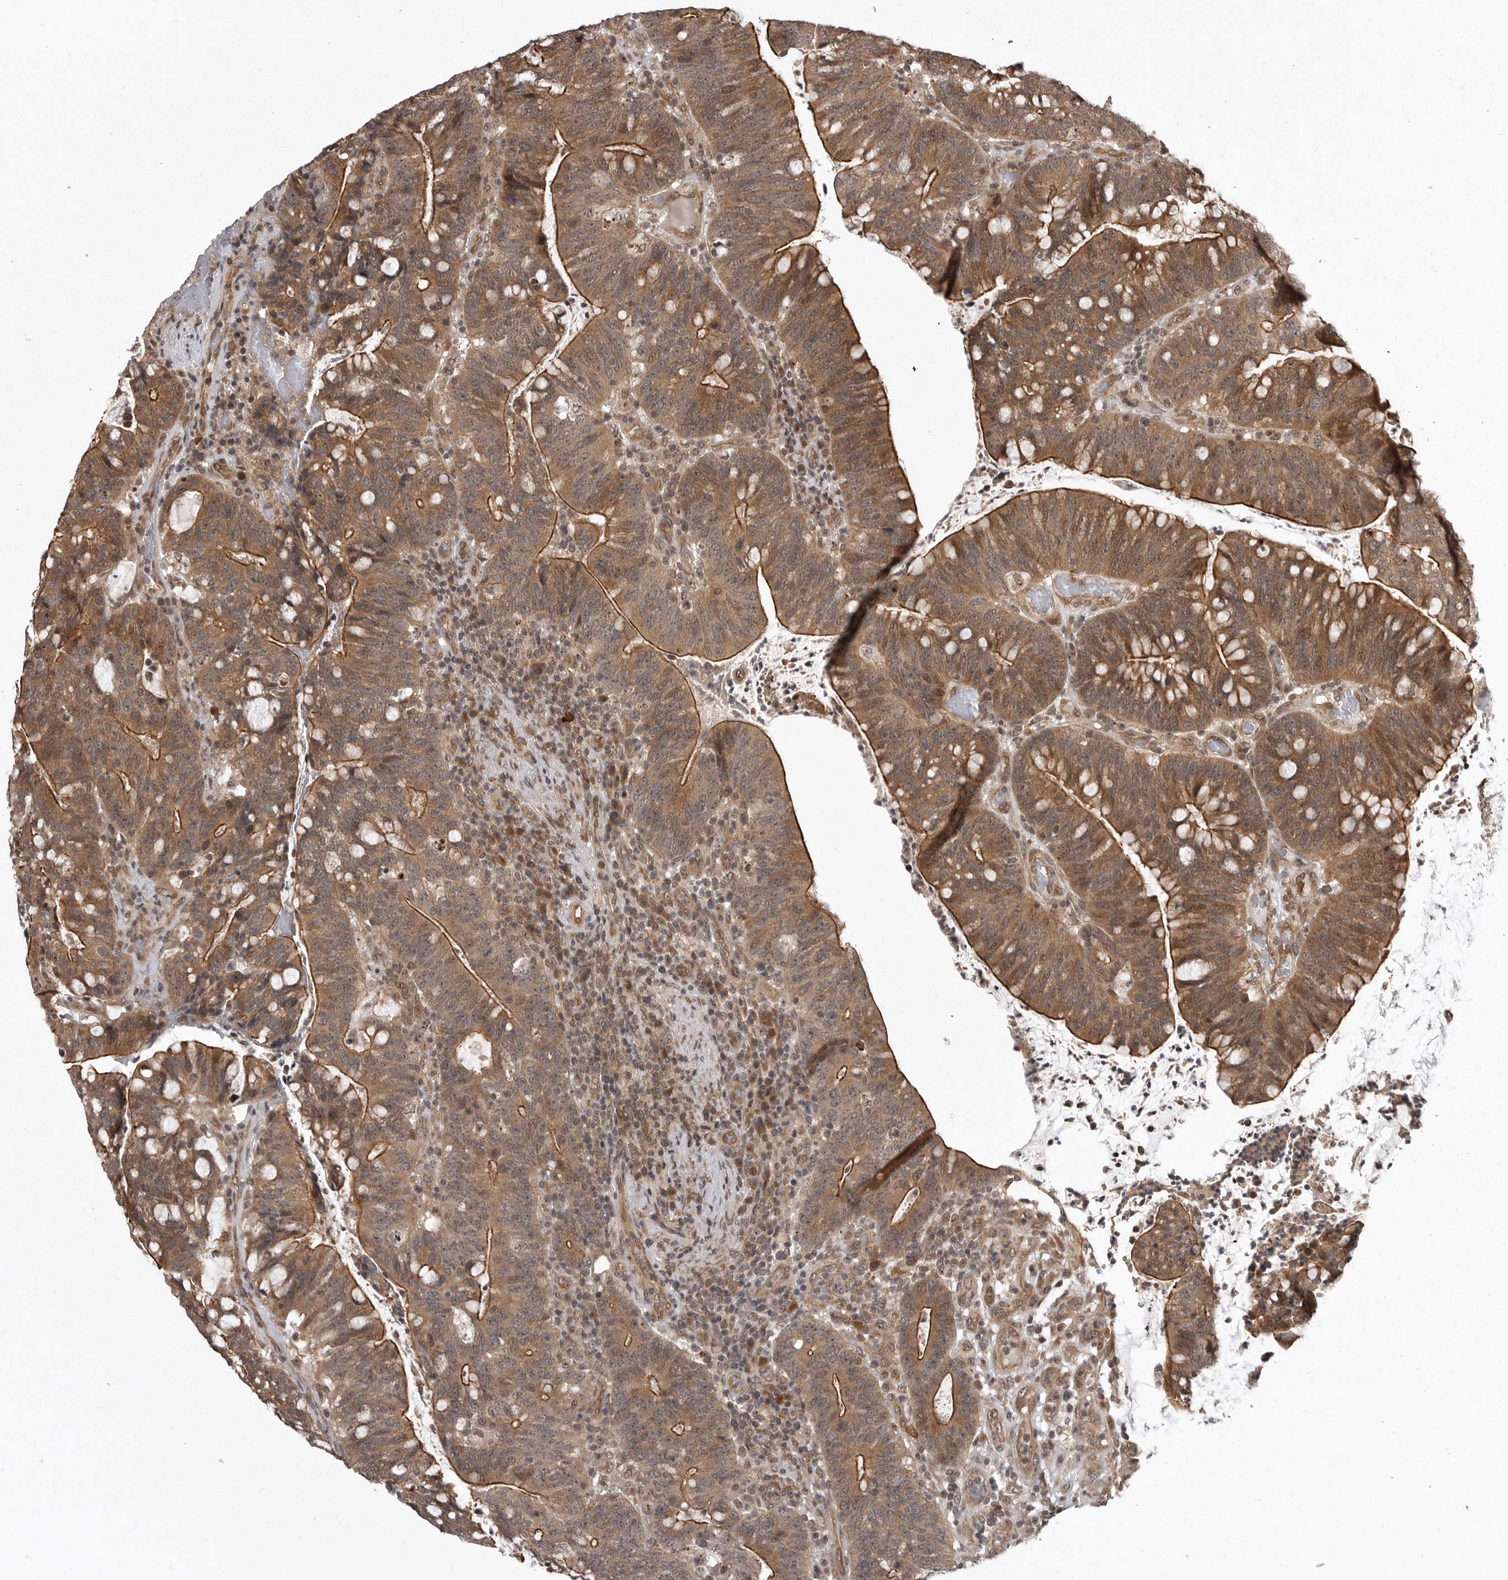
{"staining": {"intensity": "moderate", "quantity": ">75%", "location": "cytoplasmic/membranous"}, "tissue": "colorectal cancer", "cell_type": "Tumor cells", "image_type": "cancer", "snomed": [{"axis": "morphology", "description": "Adenocarcinoma, NOS"}, {"axis": "topography", "description": "Colon"}], "caption": "Moderate cytoplasmic/membranous positivity for a protein is appreciated in approximately >75% of tumor cells of colorectal cancer (adenocarcinoma) using immunohistochemistry.", "gene": "DNAJC8", "patient": {"sex": "female", "age": 66}}